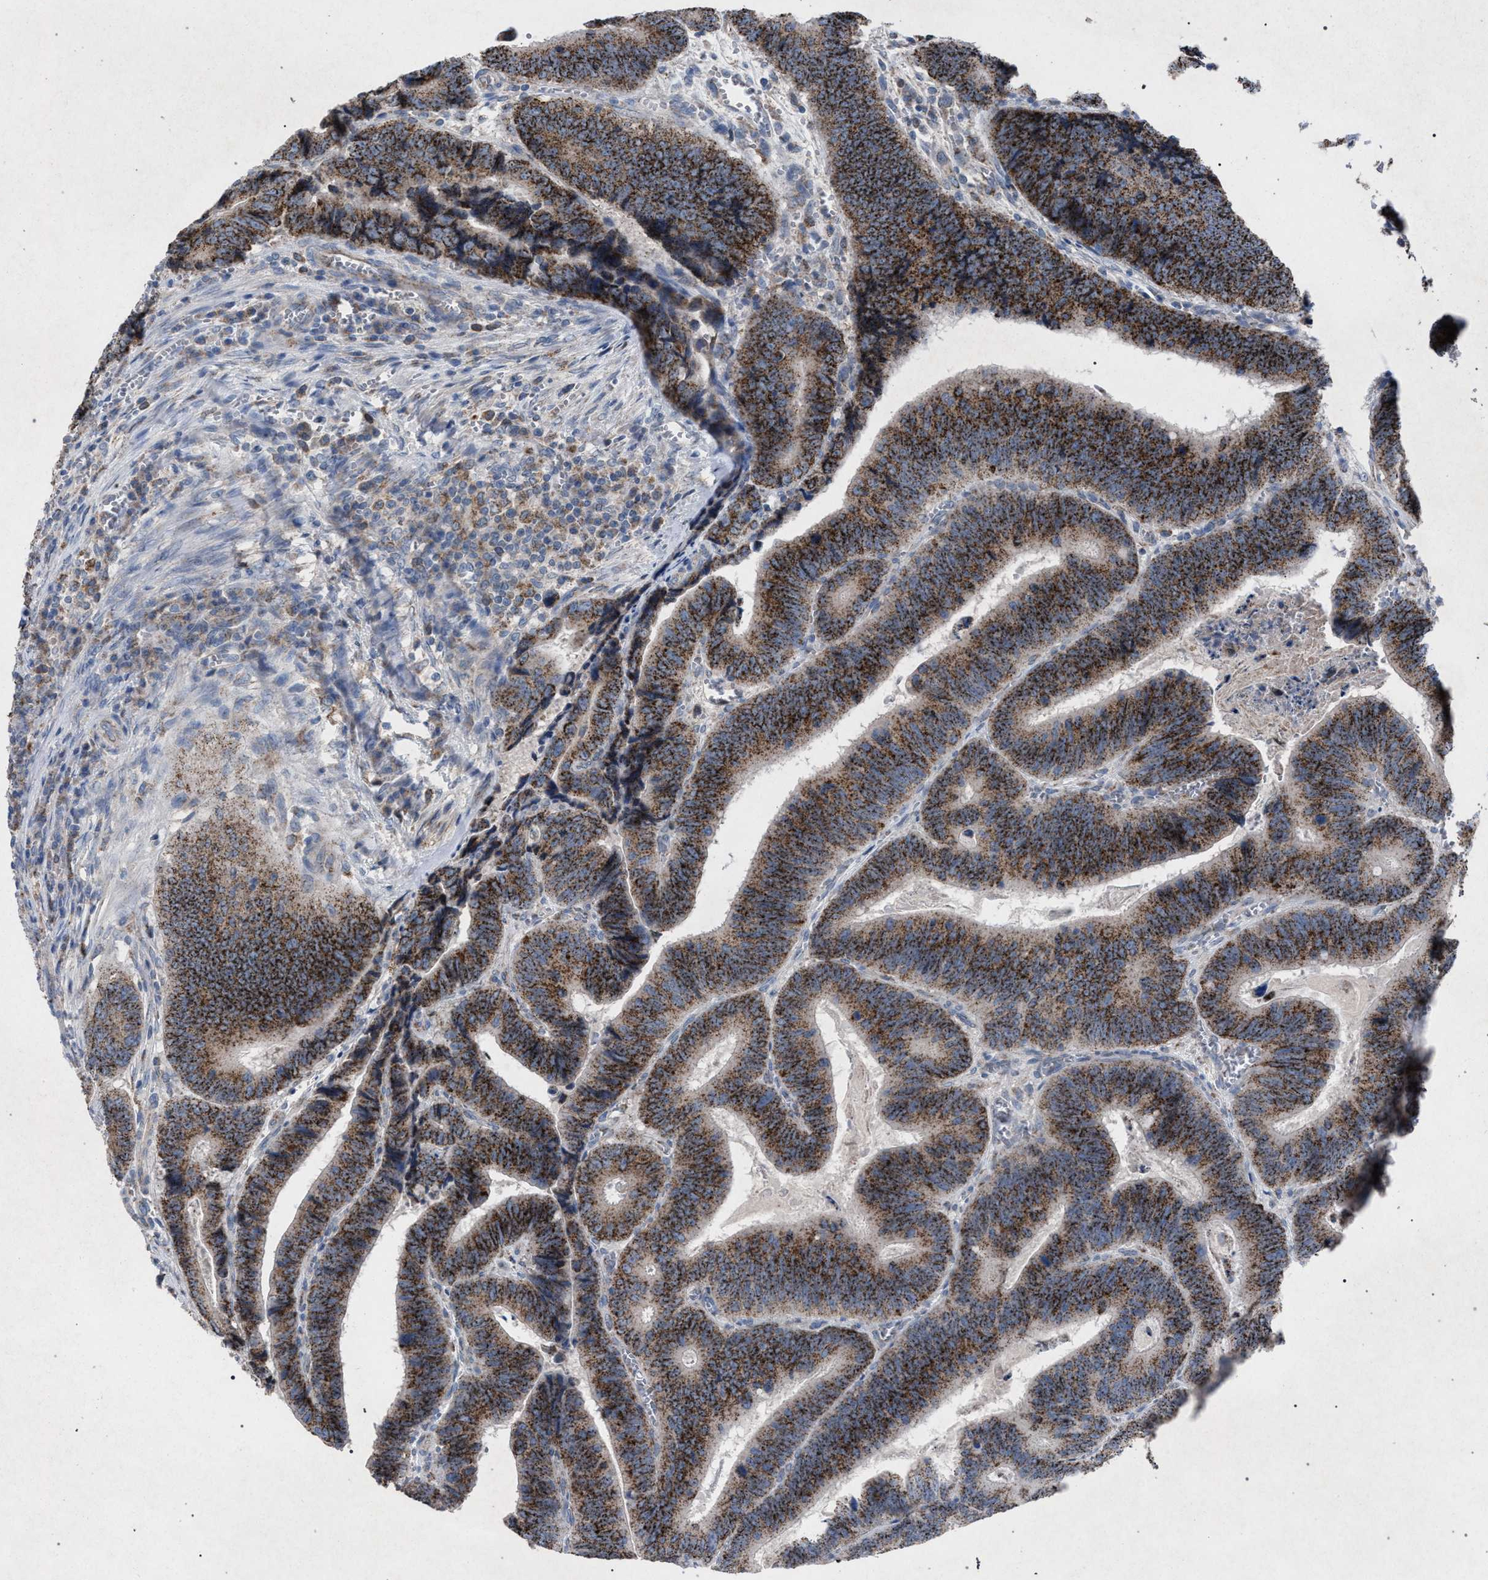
{"staining": {"intensity": "strong", "quantity": ">75%", "location": "cytoplasmic/membranous"}, "tissue": "colorectal cancer", "cell_type": "Tumor cells", "image_type": "cancer", "snomed": [{"axis": "morphology", "description": "Inflammation, NOS"}, {"axis": "morphology", "description": "Adenocarcinoma, NOS"}, {"axis": "topography", "description": "Colon"}], "caption": "Colorectal adenocarcinoma tissue shows strong cytoplasmic/membranous positivity in approximately >75% of tumor cells, visualized by immunohistochemistry.", "gene": "HSD17B4", "patient": {"sex": "male", "age": 72}}